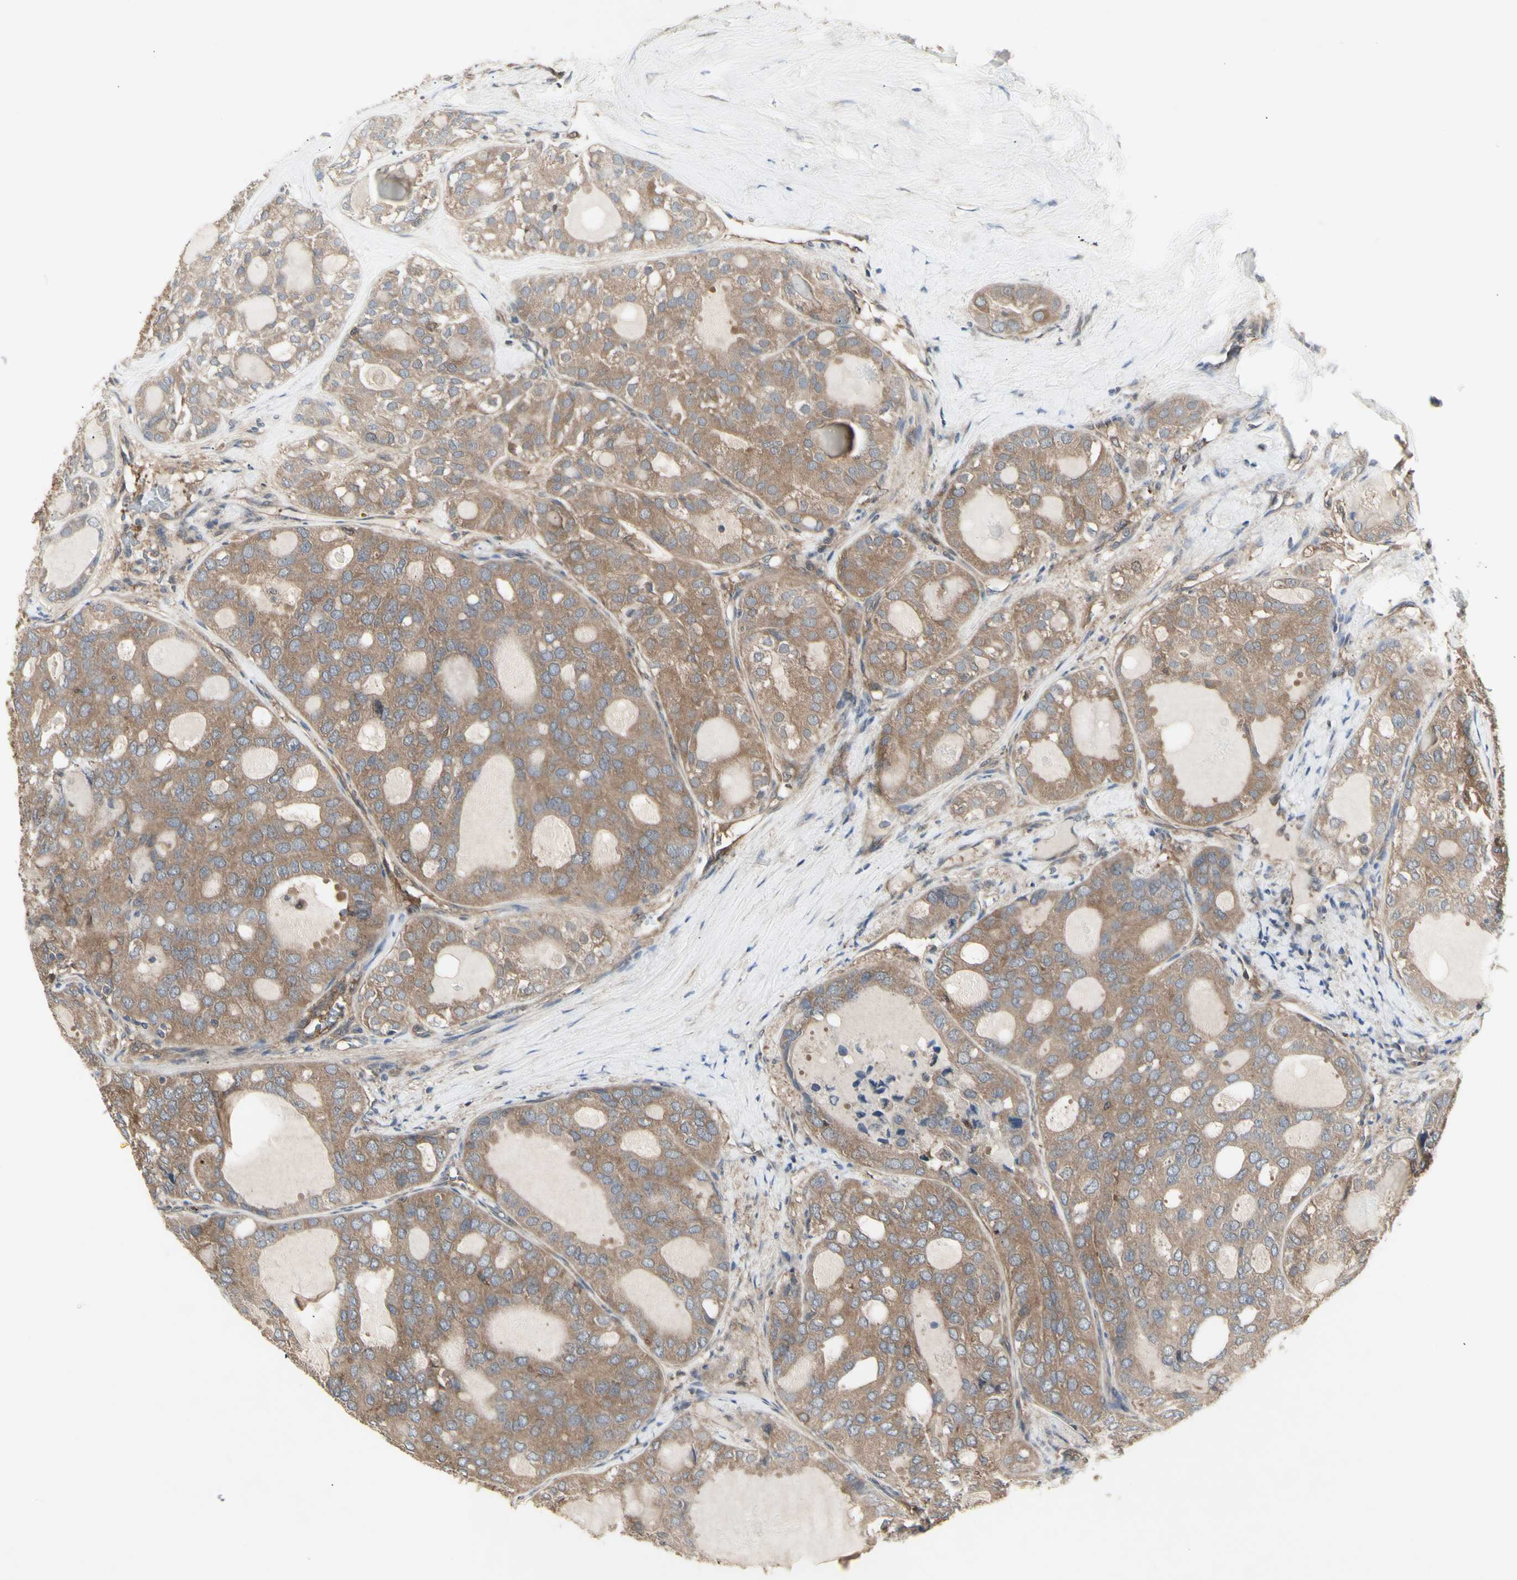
{"staining": {"intensity": "moderate", "quantity": "25%-75%", "location": "cytoplasmic/membranous"}, "tissue": "thyroid cancer", "cell_type": "Tumor cells", "image_type": "cancer", "snomed": [{"axis": "morphology", "description": "Follicular adenoma carcinoma, NOS"}, {"axis": "topography", "description": "Thyroid gland"}], "caption": "Moderate cytoplasmic/membranous positivity is appreciated in about 25%-75% of tumor cells in thyroid cancer (follicular adenoma carcinoma). The protein of interest is shown in brown color, while the nuclei are stained blue.", "gene": "CHURC1-FNTB", "patient": {"sex": "male", "age": 75}}